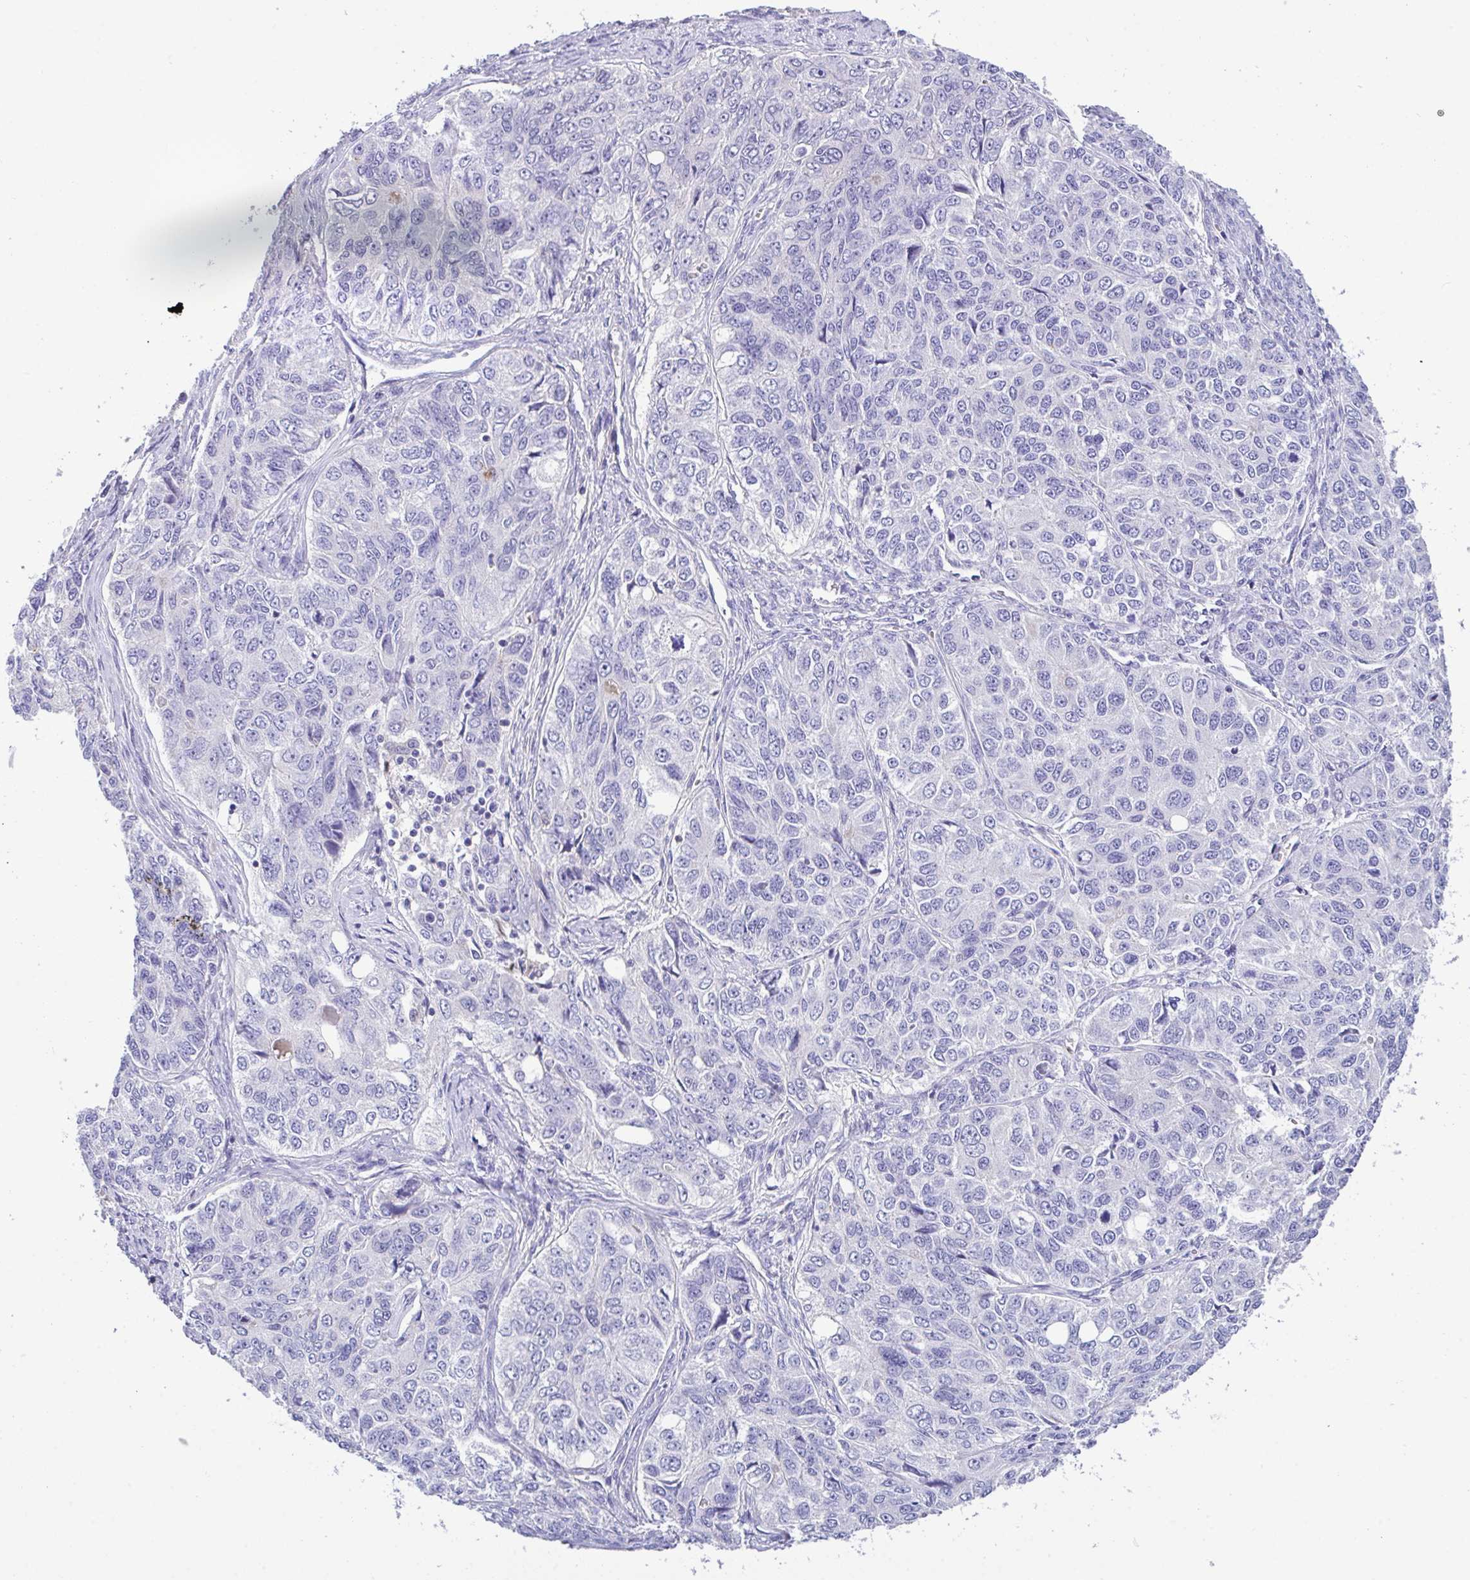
{"staining": {"intensity": "negative", "quantity": "none", "location": "none"}, "tissue": "ovarian cancer", "cell_type": "Tumor cells", "image_type": "cancer", "snomed": [{"axis": "morphology", "description": "Carcinoma, endometroid"}, {"axis": "topography", "description": "Ovary"}], "caption": "IHC of ovarian endometroid carcinoma exhibits no positivity in tumor cells.", "gene": "CA10", "patient": {"sex": "female", "age": 51}}